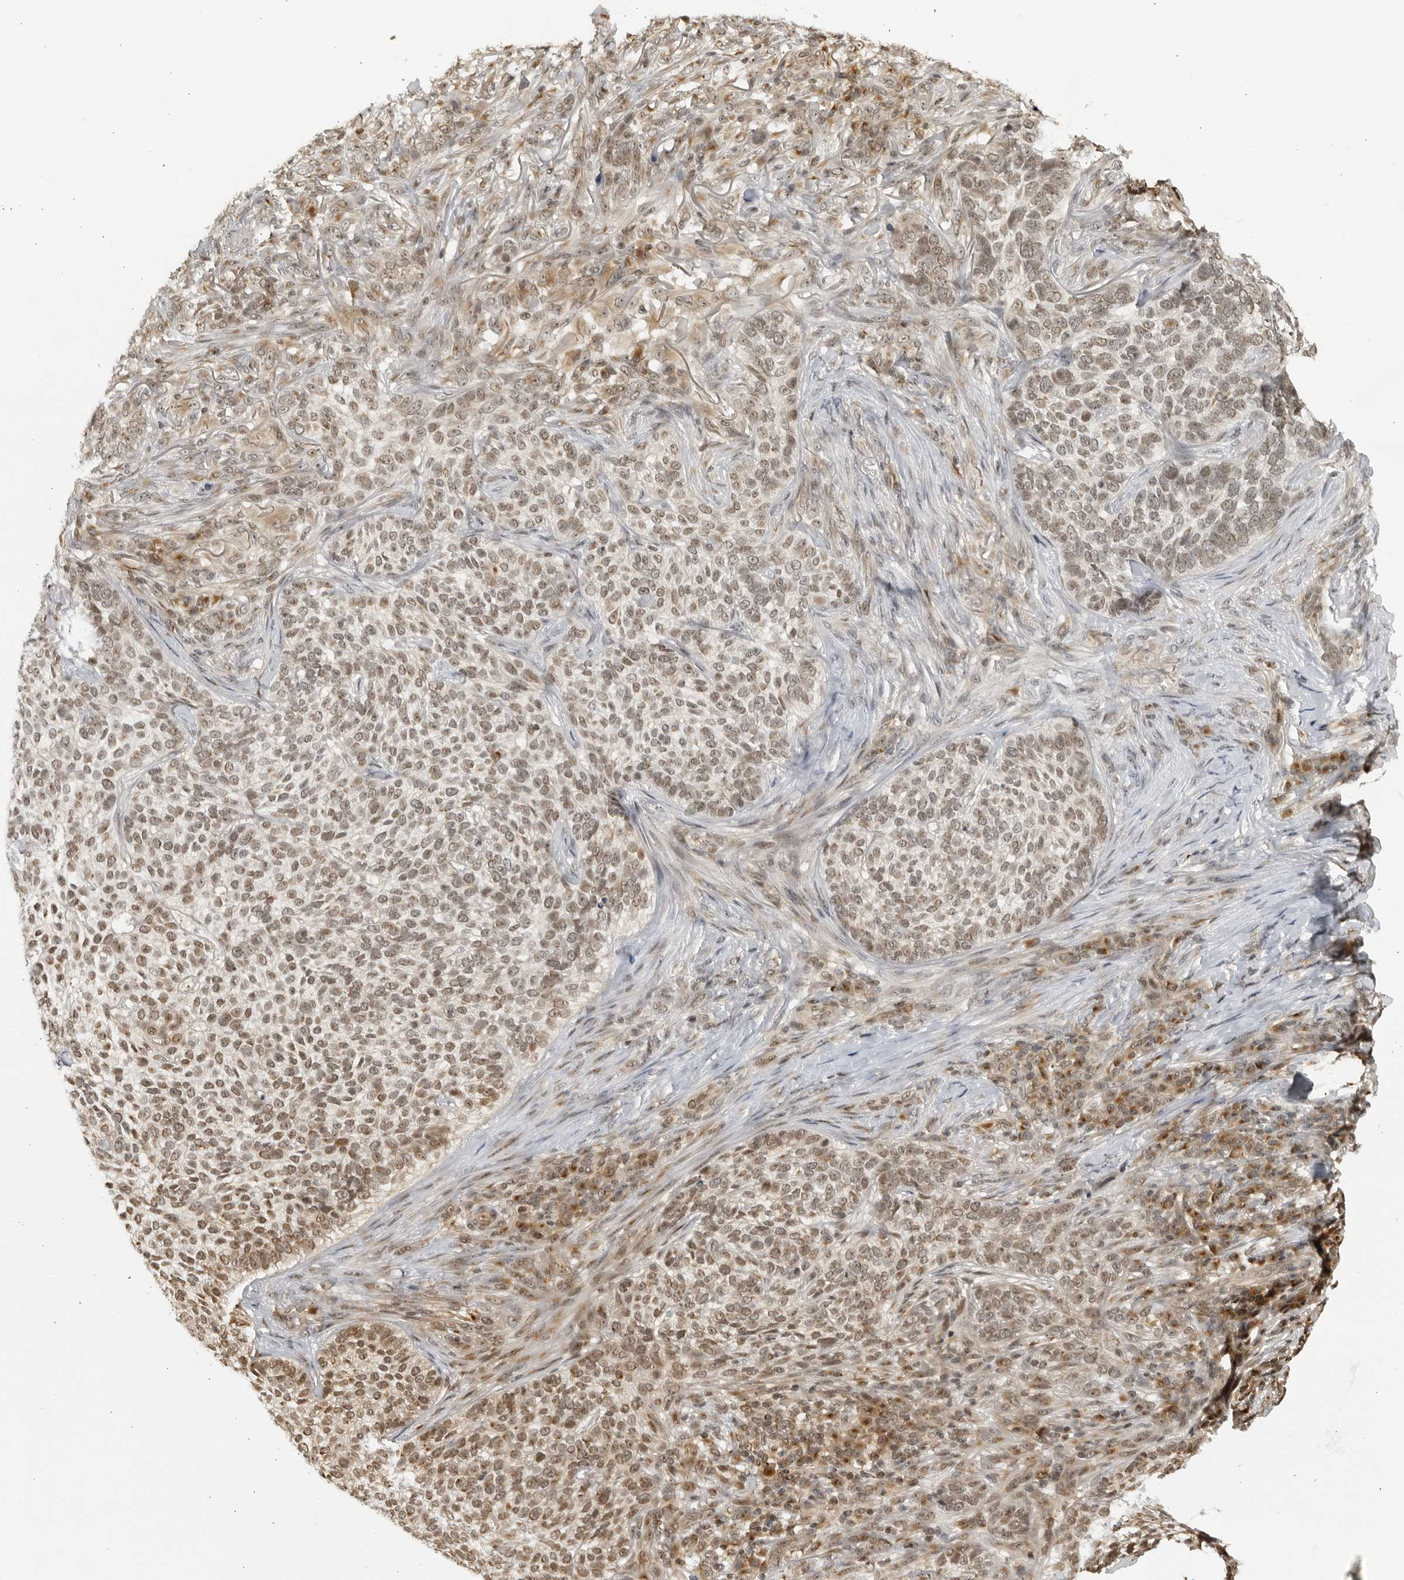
{"staining": {"intensity": "weak", "quantity": ">75%", "location": "nuclear"}, "tissue": "skin cancer", "cell_type": "Tumor cells", "image_type": "cancer", "snomed": [{"axis": "morphology", "description": "Basal cell carcinoma"}, {"axis": "topography", "description": "Skin"}], "caption": "Approximately >75% of tumor cells in human skin cancer (basal cell carcinoma) exhibit weak nuclear protein staining as visualized by brown immunohistochemical staining.", "gene": "RASGEF1C", "patient": {"sex": "female", "age": 64}}